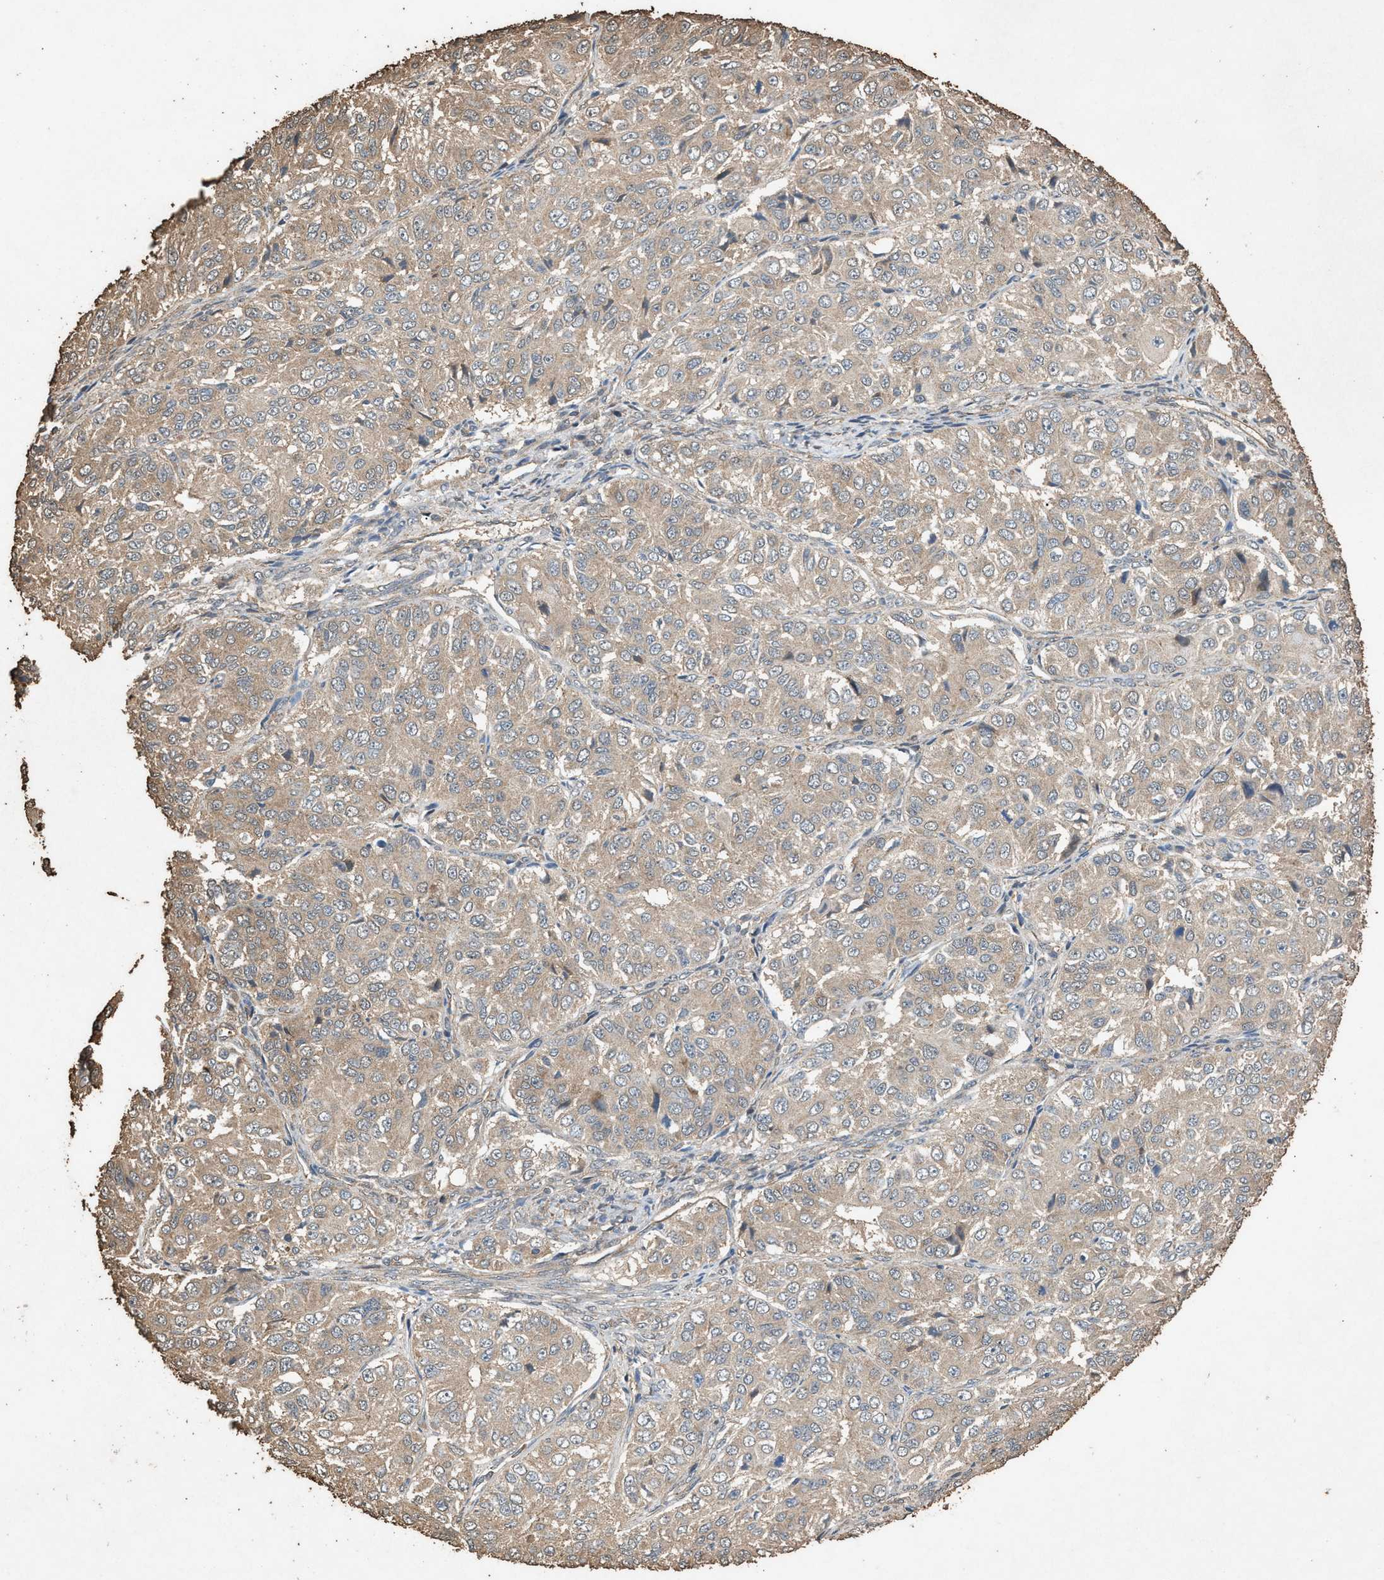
{"staining": {"intensity": "weak", "quantity": "25%-75%", "location": "cytoplasmic/membranous"}, "tissue": "ovarian cancer", "cell_type": "Tumor cells", "image_type": "cancer", "snomed": [{"axis": "morphology", "description": "Carcinoma, endometroid"}, {"axis": "topography", "description": "Ovary"}], "caption": "Immunohistochemical staining of human ovarian cancer exhibits weak cytoplasmic/membranous protein expression in approximately 25%-75% of tumor cells.", "gene": "DCAF7", "patient": {"sex": "female", "age": 51}}